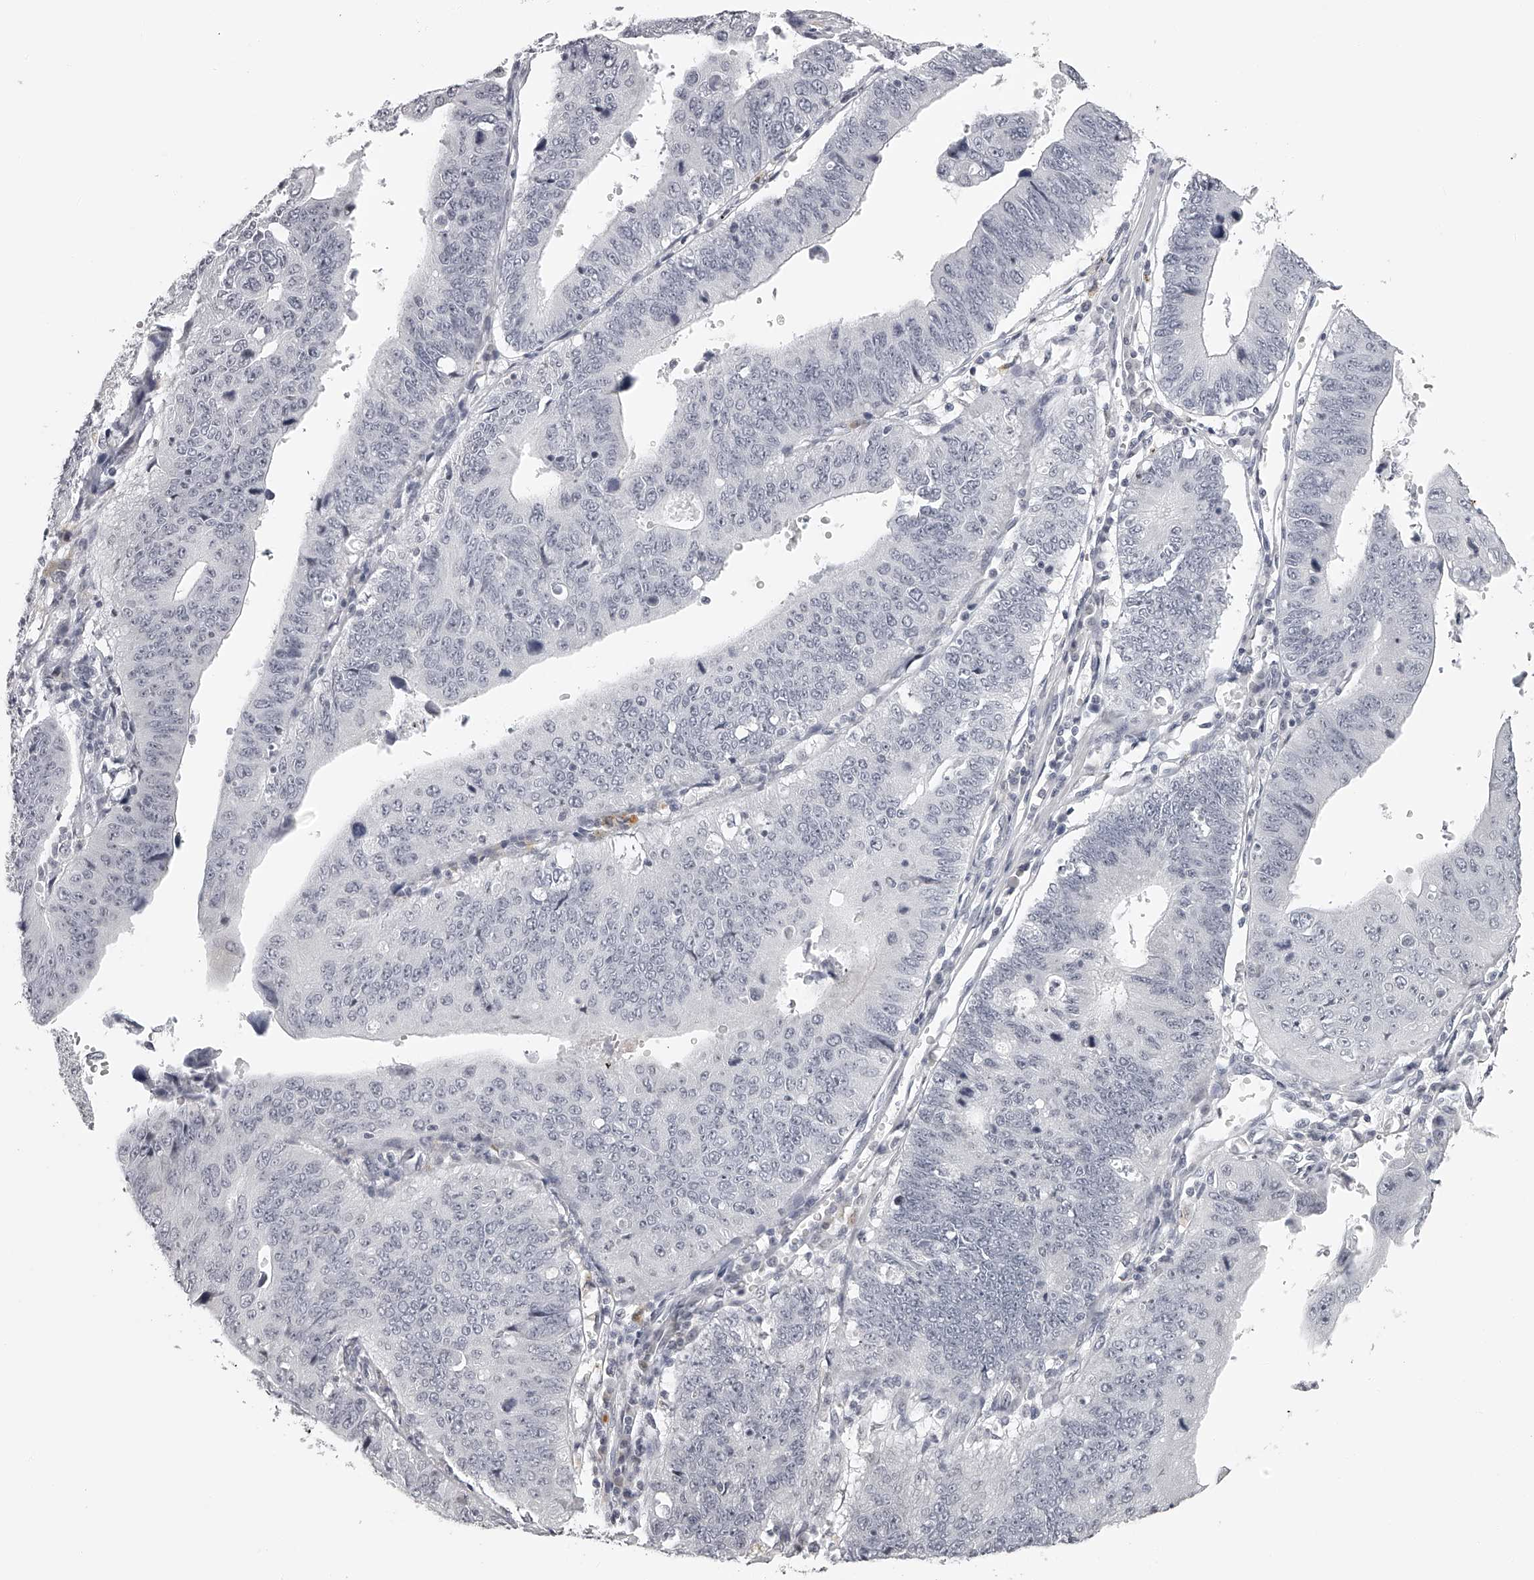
{"staining": {"intensity": "negative", "quantity": "none", "location": "none"}, "tissue": "stomach cancer", "cell_type": "Tumor cells", "image_type": "cancer", "snomed": [{"axis": "morphology", "description": "Adenocarcinoma, NOS"}, {"axis": "topography", "description": "Stomach"}], "caption": "A high-resolution micrograph shows immunohistochemistry staining of stomach cancer (adenocarcinoma), which demonstrates no significant positivity in tumor cells. (Brightfield microscopy of DAB immunohistochemistry (IHC) at high magnification).", "gene": "RNF220", "patient": {"sex": "male", "age": 59}}